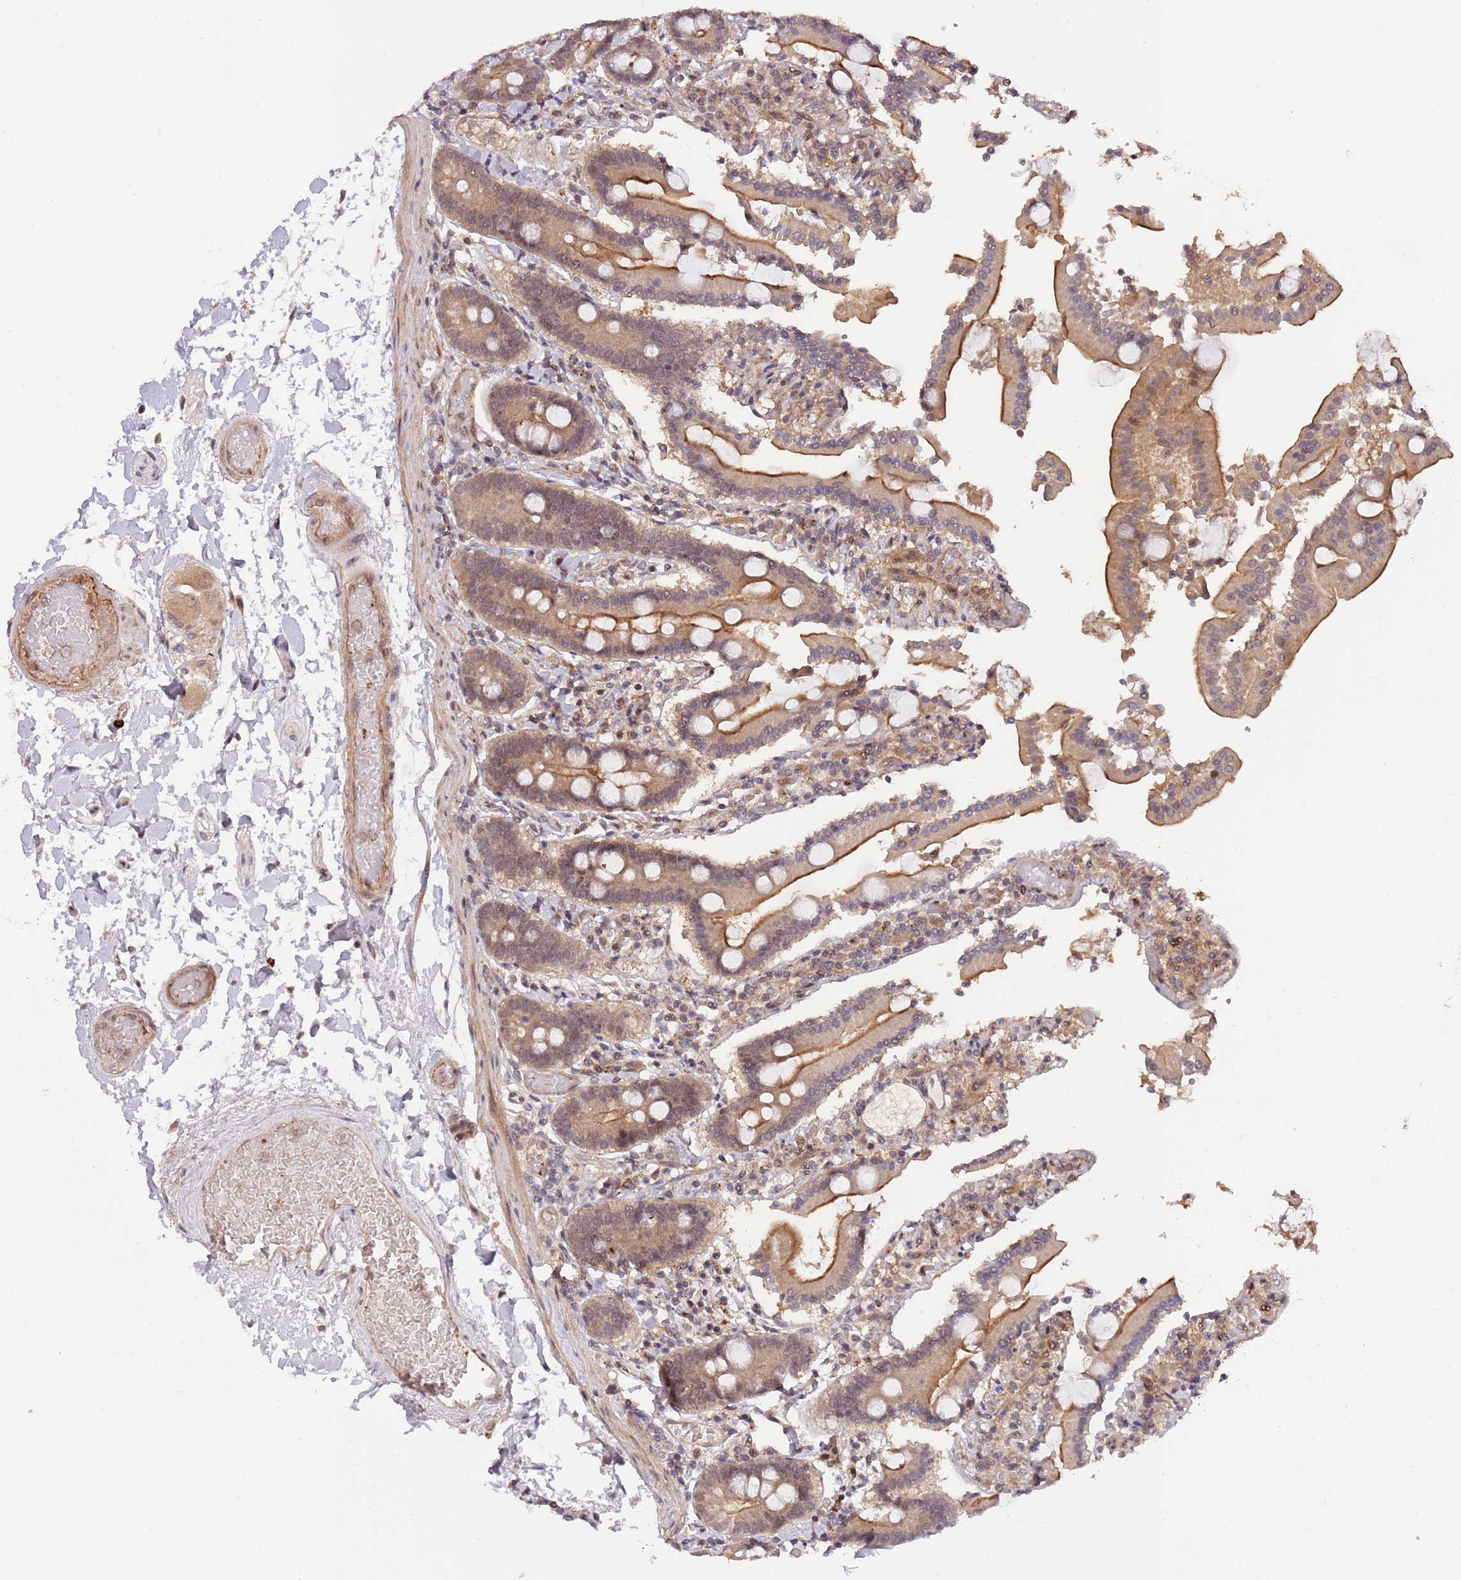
{"staining": {"intensity": "strong", "quantity": ">75%", "location": "cytoplasmic/membranous"}, "tissue": "duodenum", "cell_type": "Glandular cells", "image_type": "normal", "snomed": [{"axis": "morphology", "description": "Normal tissue, NOS"}, {"axis": "topography", "description": "Duodenum"}], "caption": "Human duodenum stained for a protein (brown) demonstrates strong cytoplasmic/membranous positive staining in about >75% of glandular cells.", "gene": "PRR16", "patient": {"sex": "male", "age": 55}}